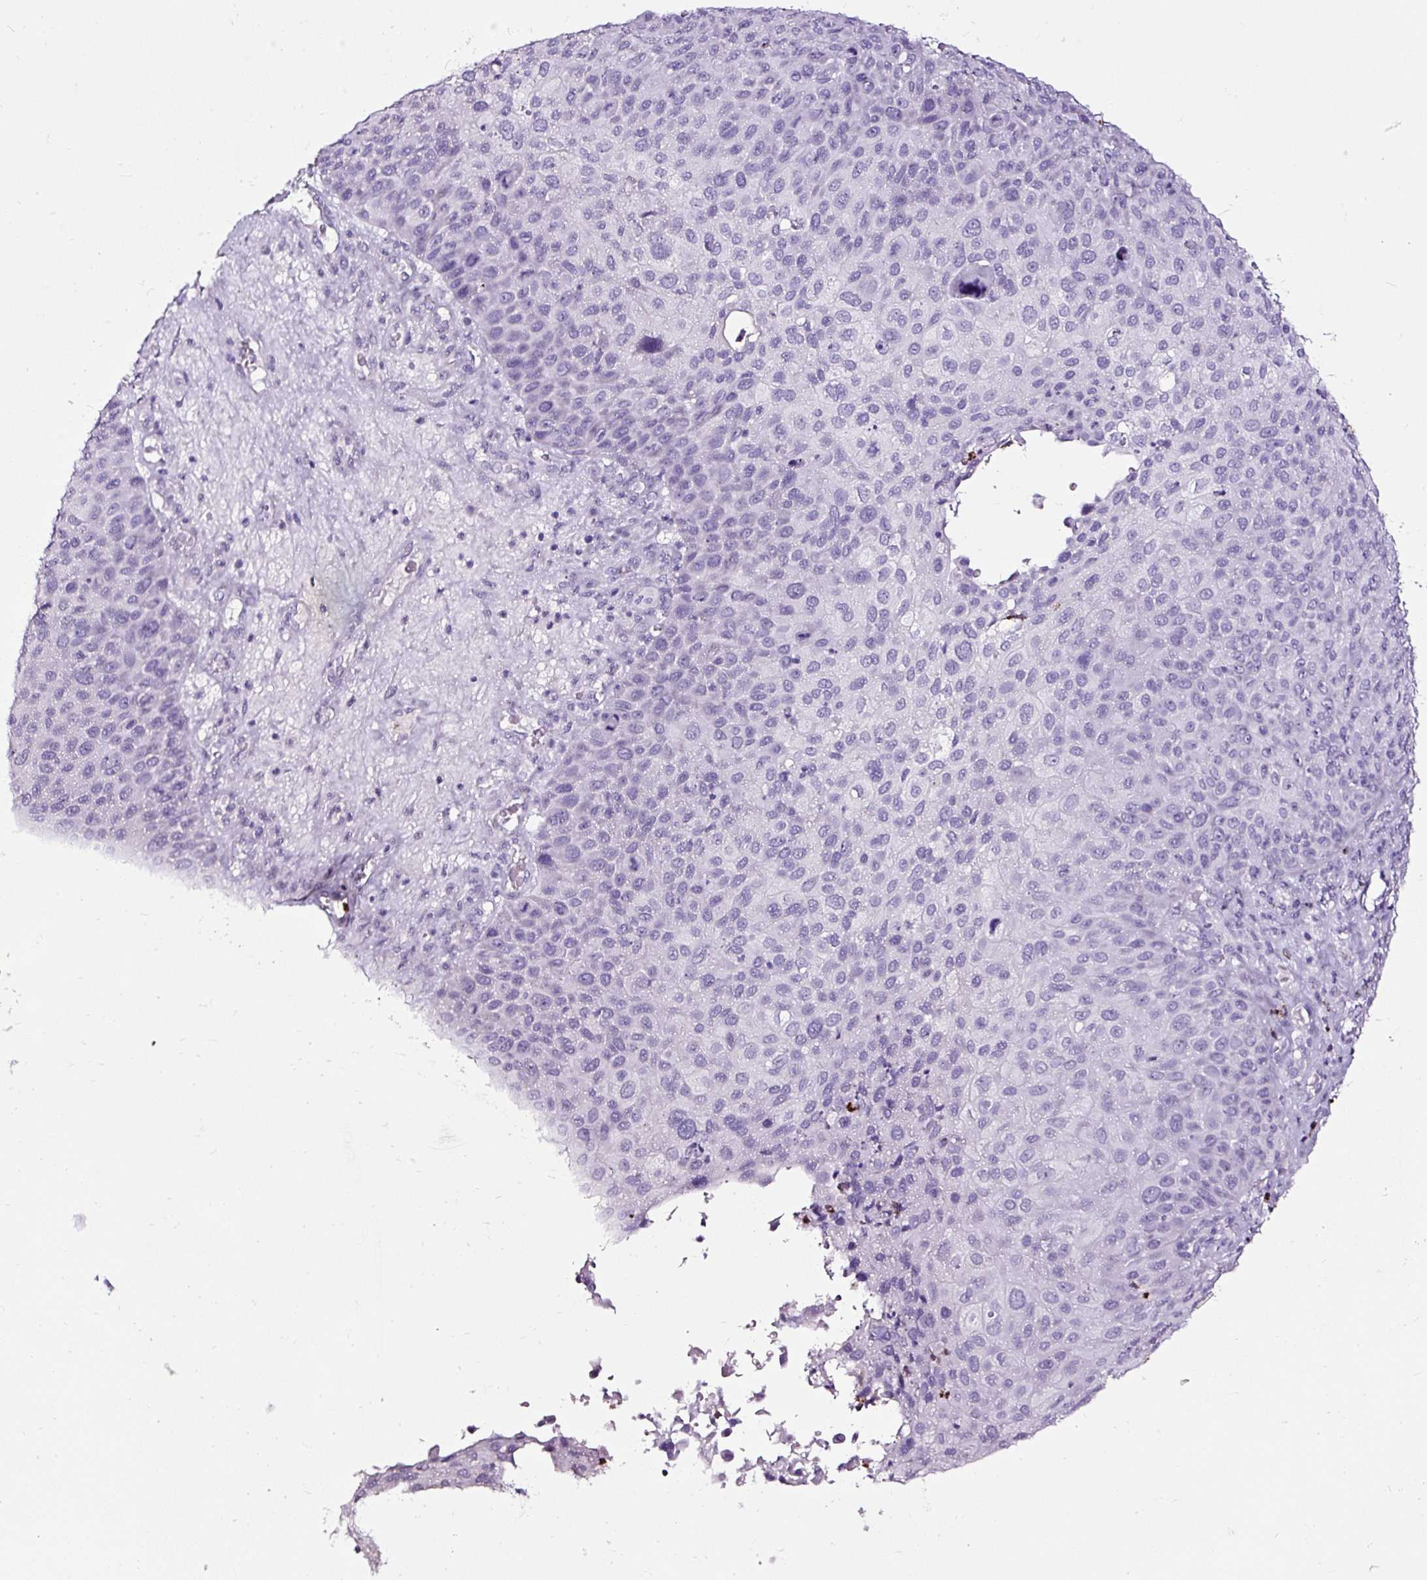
{"staining": {"intensity": "negative", "quantity": "none", "location": "none"}, "tissue": "skin cancer", "cell_type": "Tumor cells", "image_type": "cancer", "snomed": [{"axis": "morphology", "description": "Squamous cell carcinoma, NOS"}, {"axis": "topography", "description": "Skin"}], "caption": "Skin cancer was stained to show a protein in brown. There is no significant expression in tumor cells.", "gene": "SLC7A8", "patient": {"sex": "male", "age": 87}}